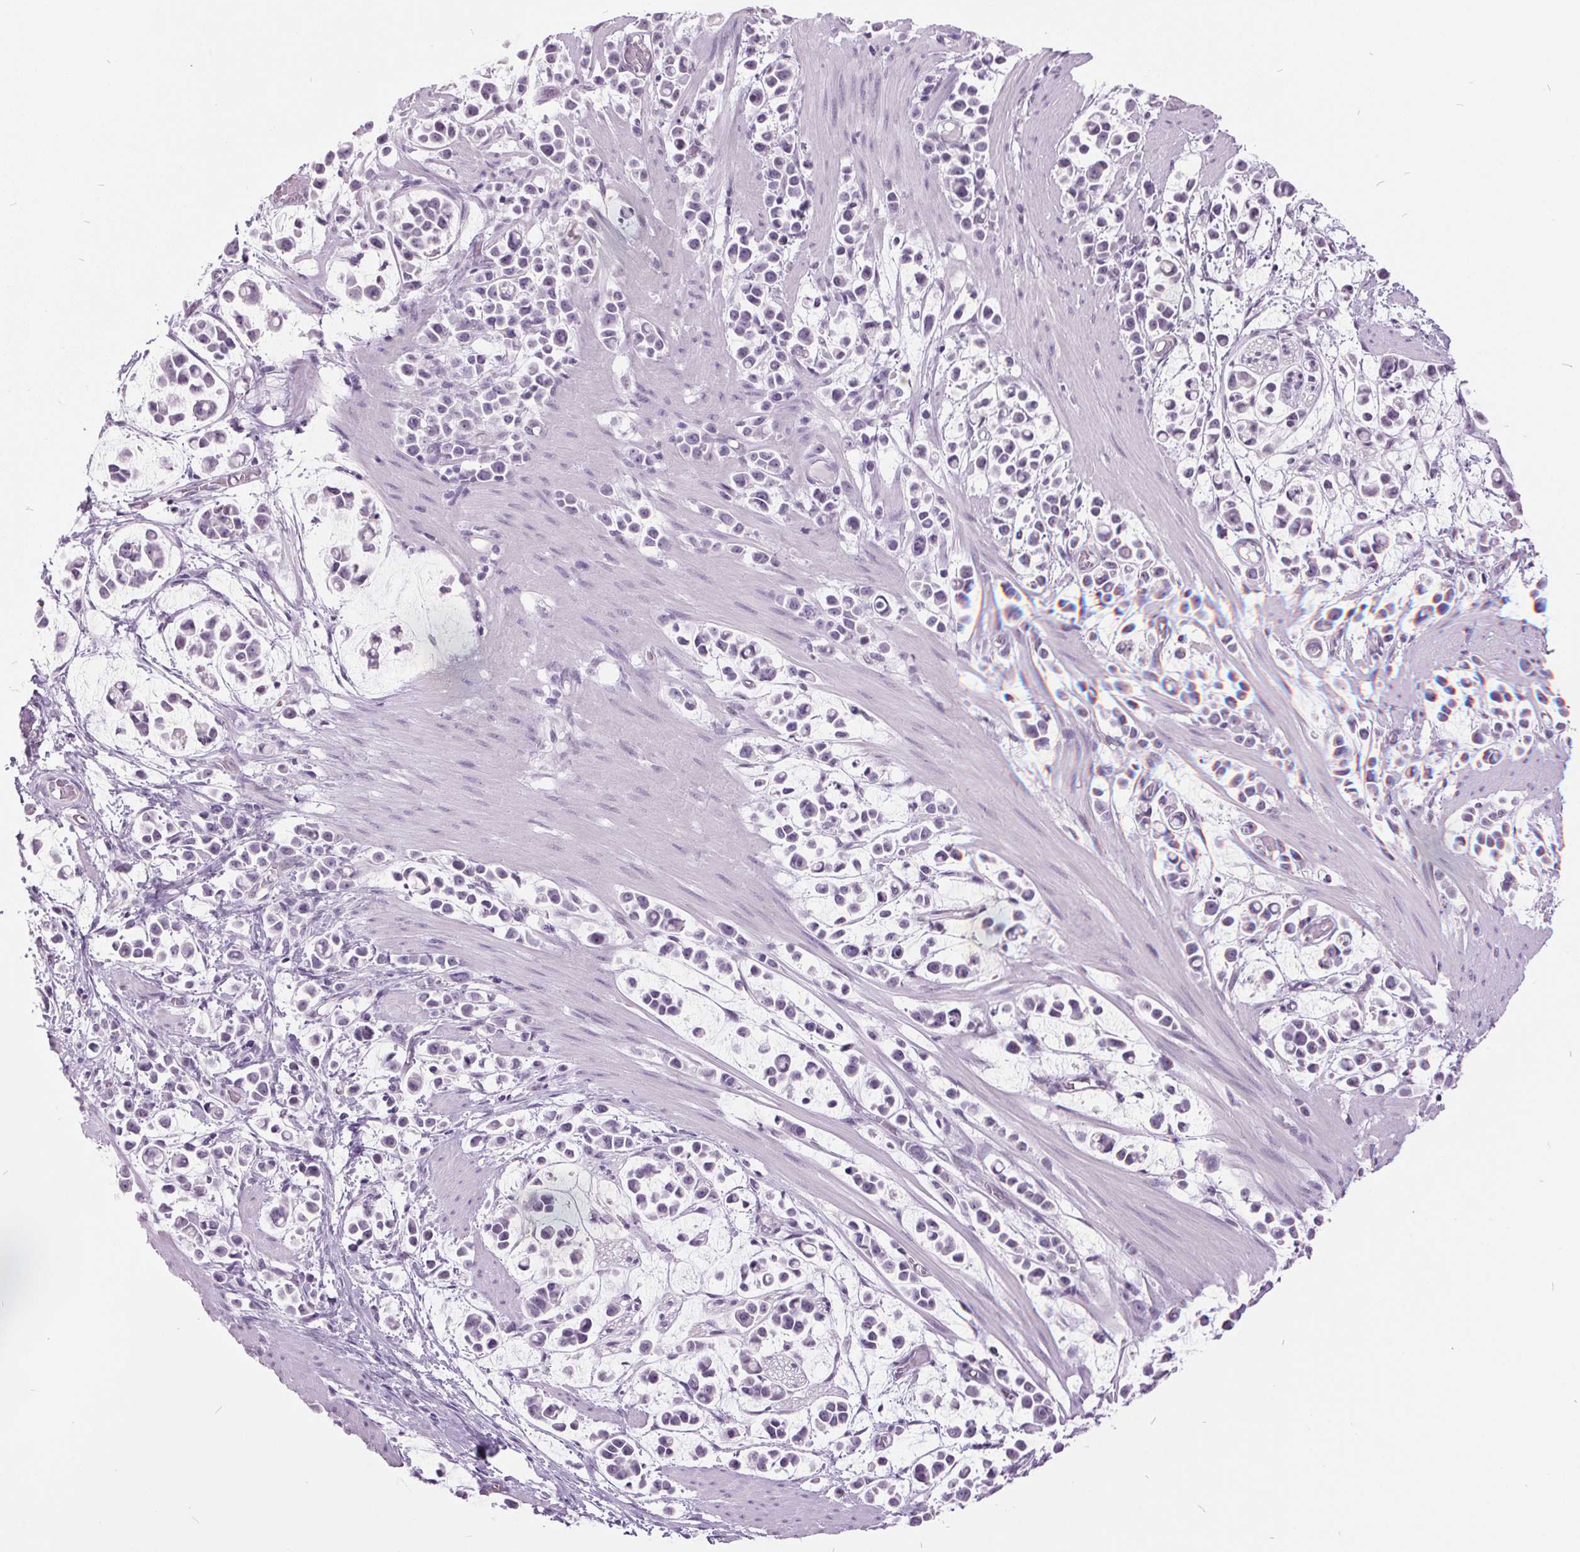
{"staining": {"intensity": "negative", "quantity": "none", "location": "none"}, "tissue": "stomach cancer", "cell_type": "Tumor cells", "image_type": "cancer", "snomed": [{"axis": "morphology", "description": "Adenocarcinoma, NOS"}, {"axis": "topography", "description": "Stomach"}], "caption": "Histopathology image shows no protein staining in tumor cells of stomach cancer tissue. The staining was performed using DAB (3,3'-diaminobenzidine) to visualize the protein expression in brown, while the nuclei were stained in blue with hematoxylin (Magnification: 20x).", "gene": "ODAD2", "patient": {"sex": "male", "age": 82}}